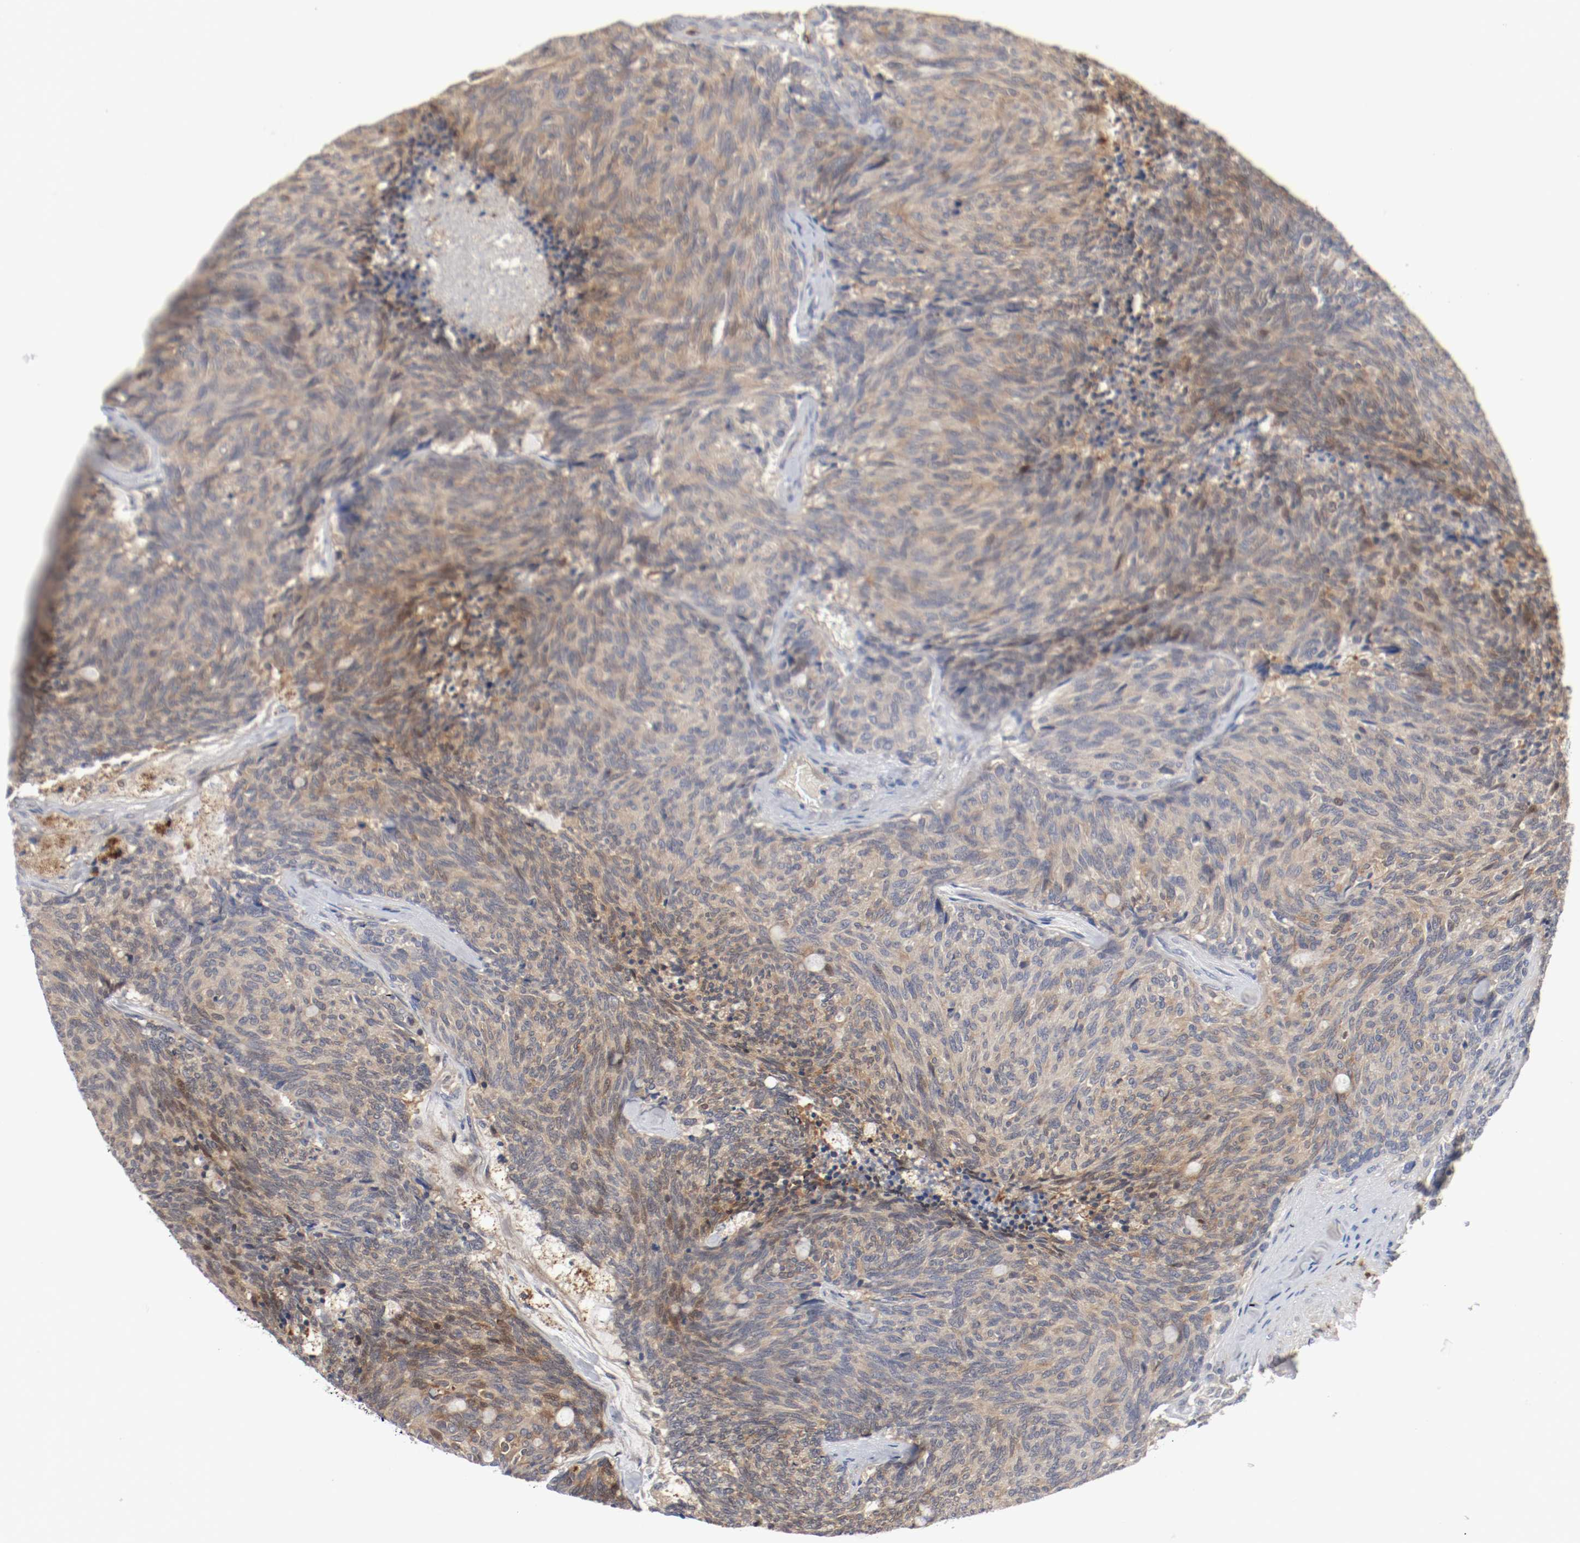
{"staining": {"intensity": "weak", "quantity": ">75%", "location": "cytoplasmic/membranous"}, "tissue": "carcinoid", "cell_type": "Tumor cells", "image_type": "cancer", "snomed": [{"axis": "morphology", "description": "Carcinoid, malignant, NOS"}, {"axis": "topography", "description": "Pancreas"}], "caption": "Immunohistochemistry image of malignant carcinoid stained for a protein (brown), which demonstrates low levels of weak cytoplasmic/membranous staining in approximately >75% of tumor cells.", "gene": "REN", "patient": {"sex": "female", "age": 54}}